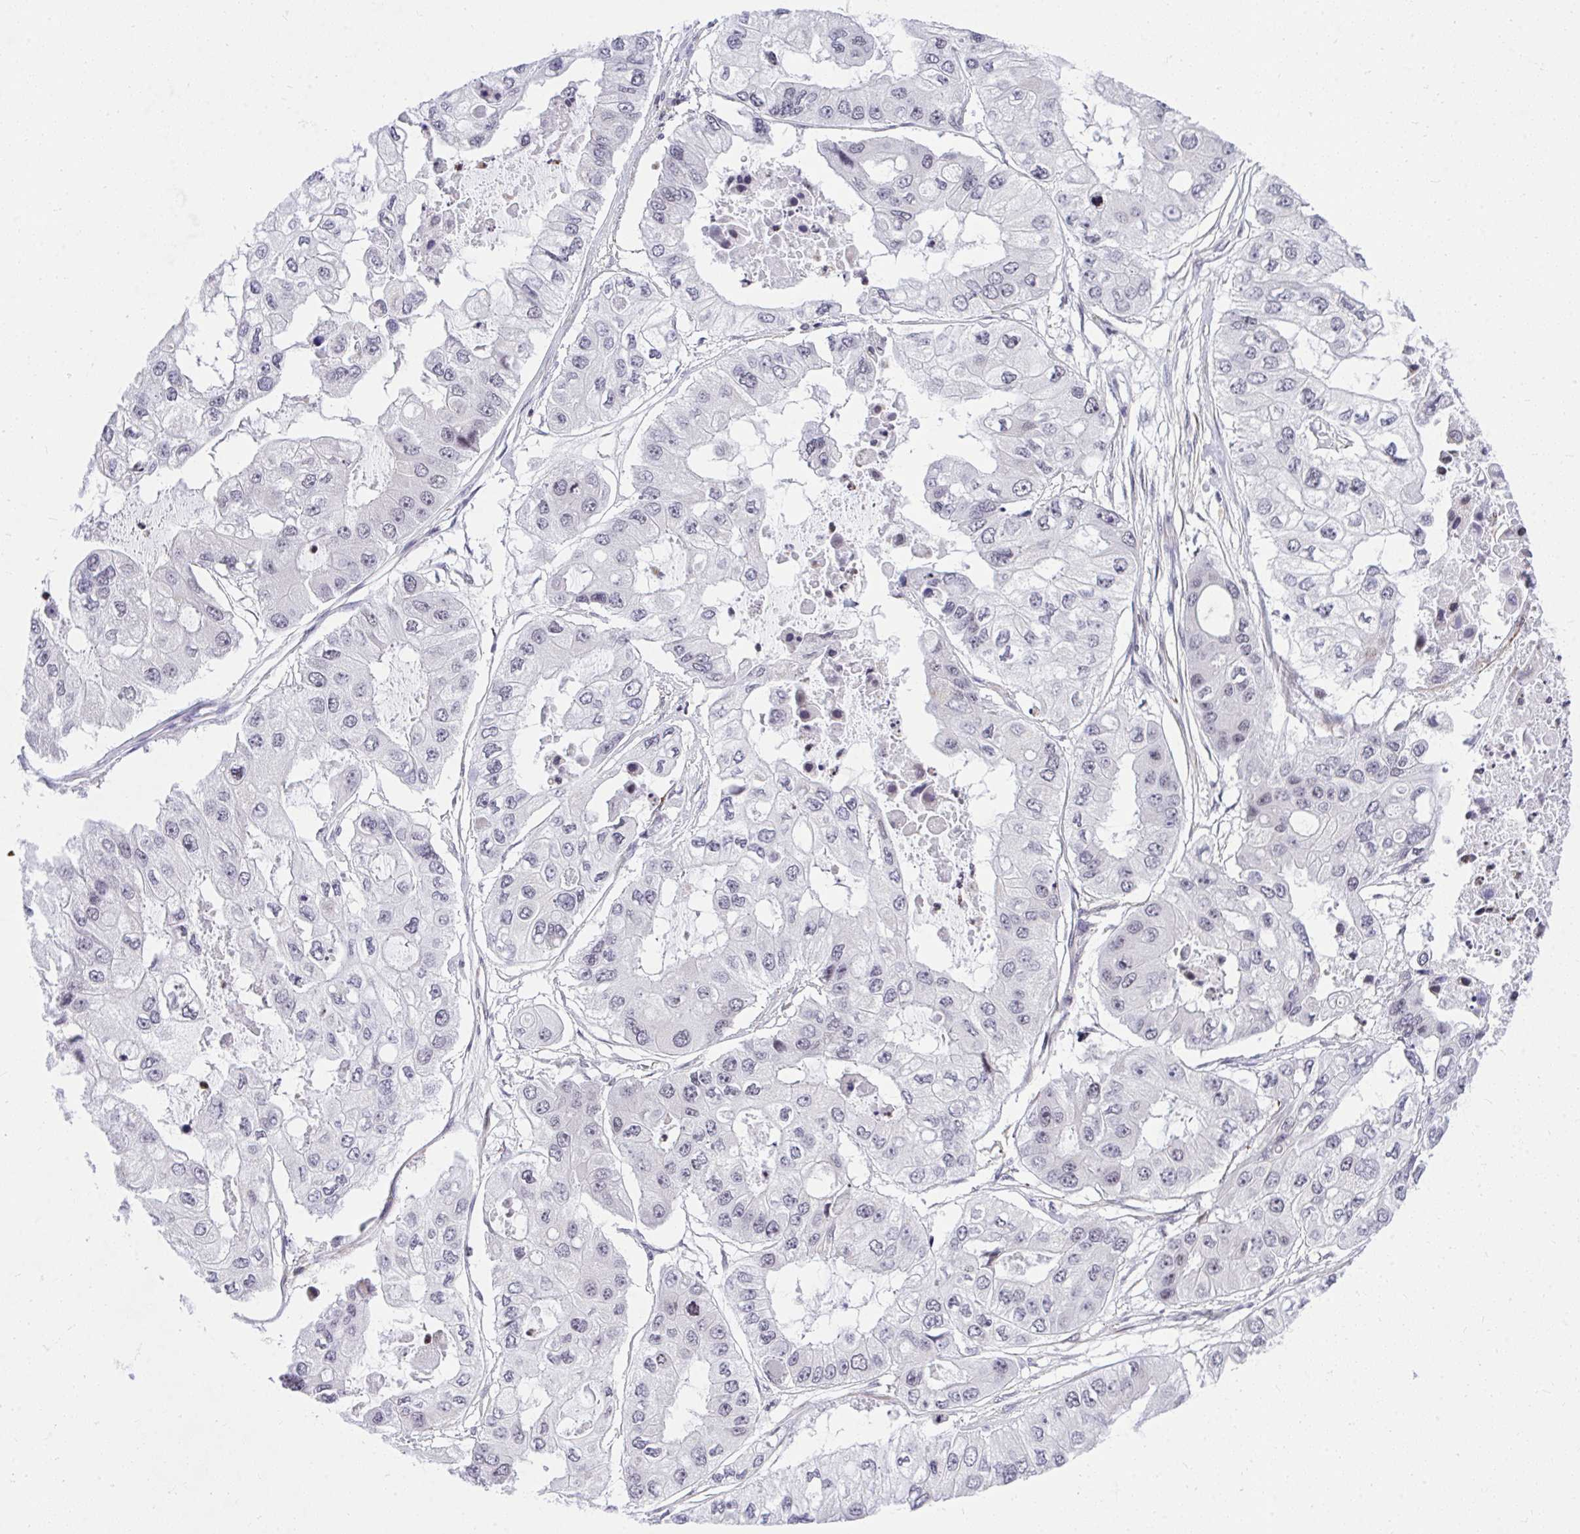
{"staining": {"intensity": "negative", "quantity": "none", "location": "none"}, "tissue": "ovarian cancer", "cell_type": "Tumor cells", "image_type": "cancer", "snomed": [{"axis": "morphology", "description": "Cystadenocarcinoma, serous, NOS"}, {"axis": "topography", "description": "Ovary"}], "caption": "Protein analysis of ovarian cancer (serous cystadenocarcinoma) exhibits no significant staining in tumor cells.", "gene": "KCNN4", "patient": {"sex": "female", "age": 56}}